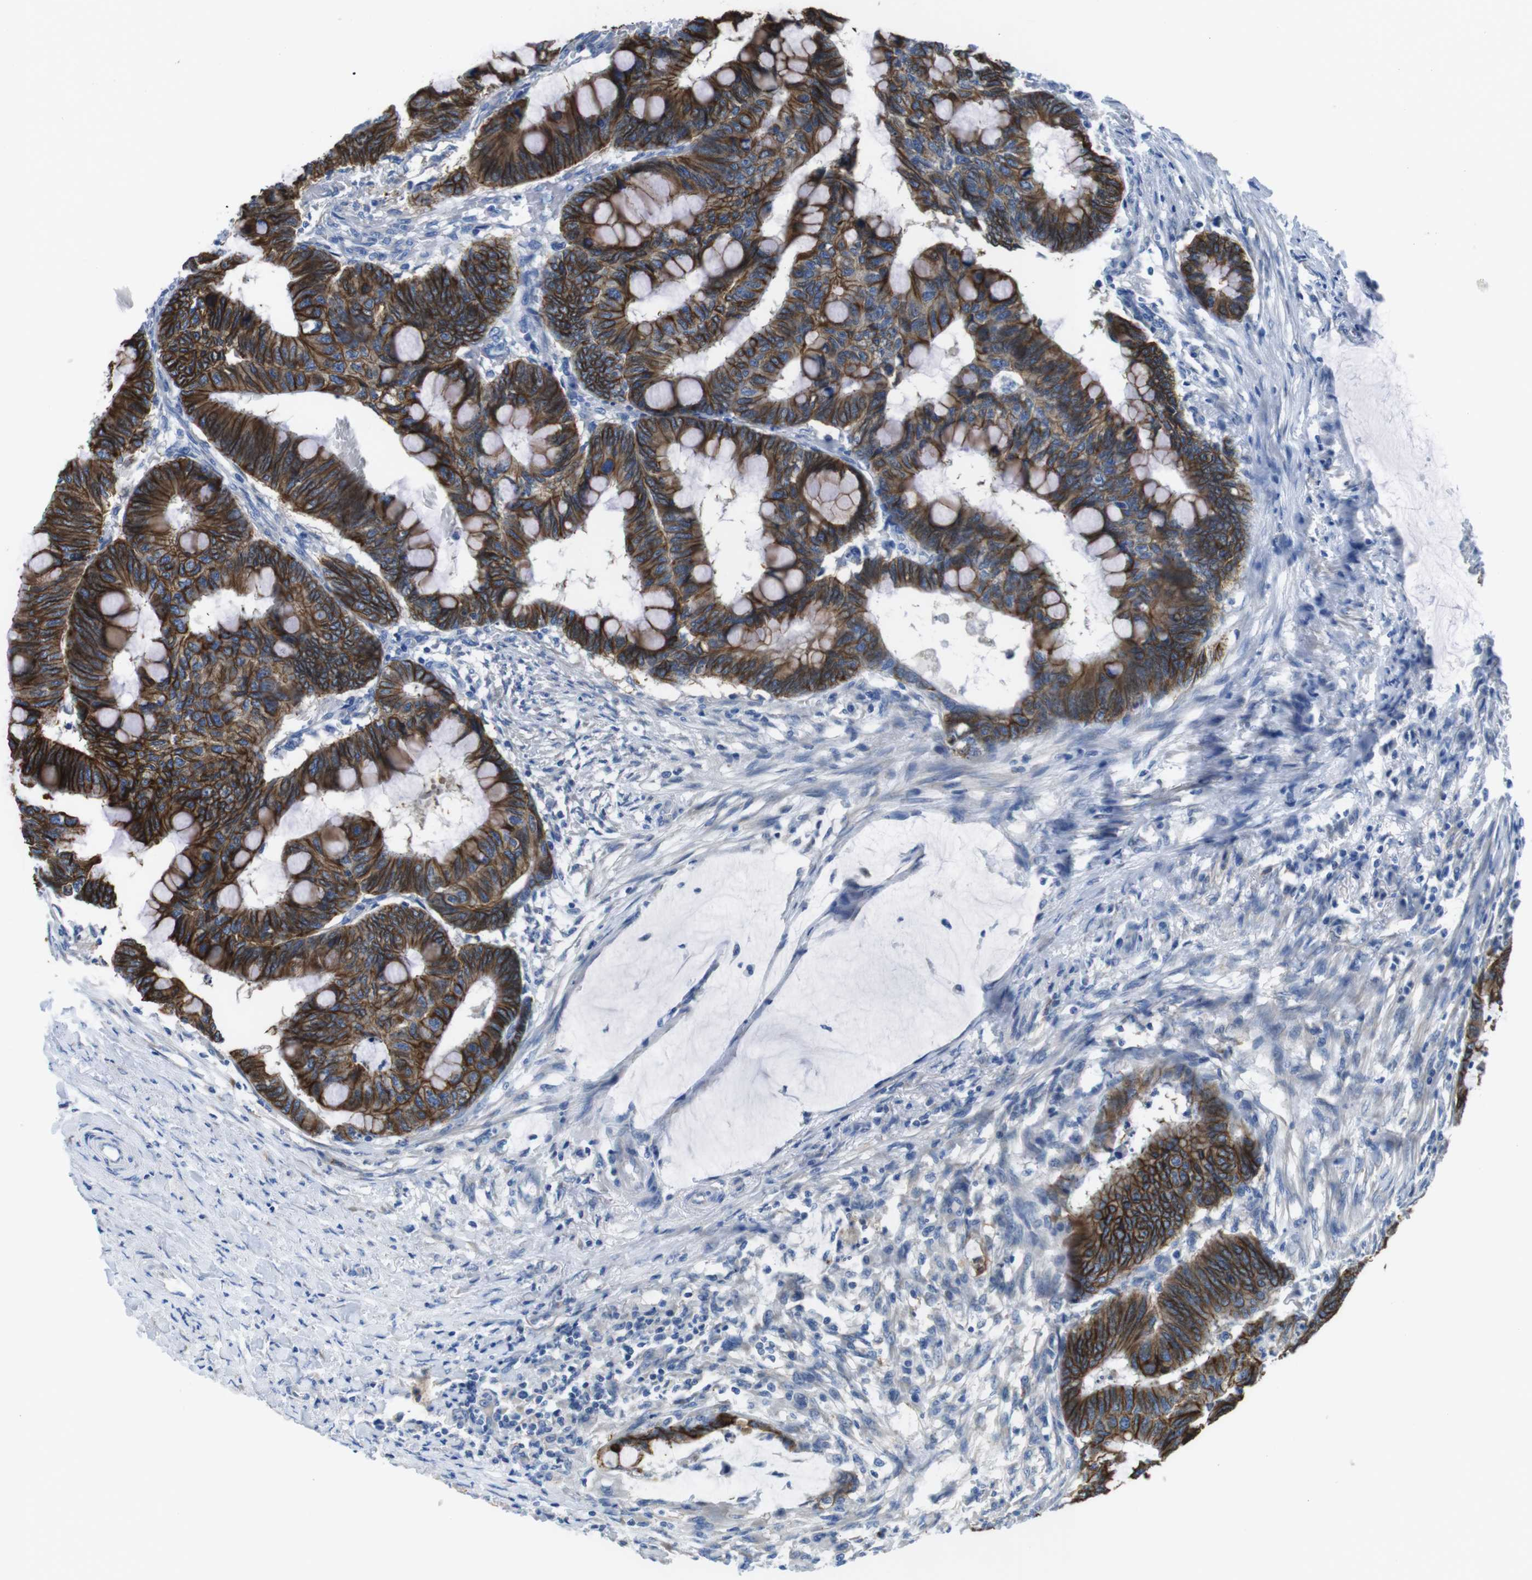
{"staining": {"intensity": "strong", "quantity": ">75%", "location": "cytoplasmic/membranous"}, "tissue": "colorectal cancer", "cell_type": "Tumor cells", "image_type": "cancer", "snomed": [{"axis": "morphology", "description": "Normal tissue, NOS"}, {"axis": "morphology", "description": "Adenocarcinoma, NOS"}, {"axis": "topography", "description": "Rectum"}, {"axis": "topography", "description": "Peripheral nerve tissue"}], "caption": "Human colorectal cancer stained for a protein (brown) reveals strong cytoplasmic/membranous positive staining in about >75% of tumor cells.", "gene": "CDH8", "patient": {"sex": "male", "age": 92}}